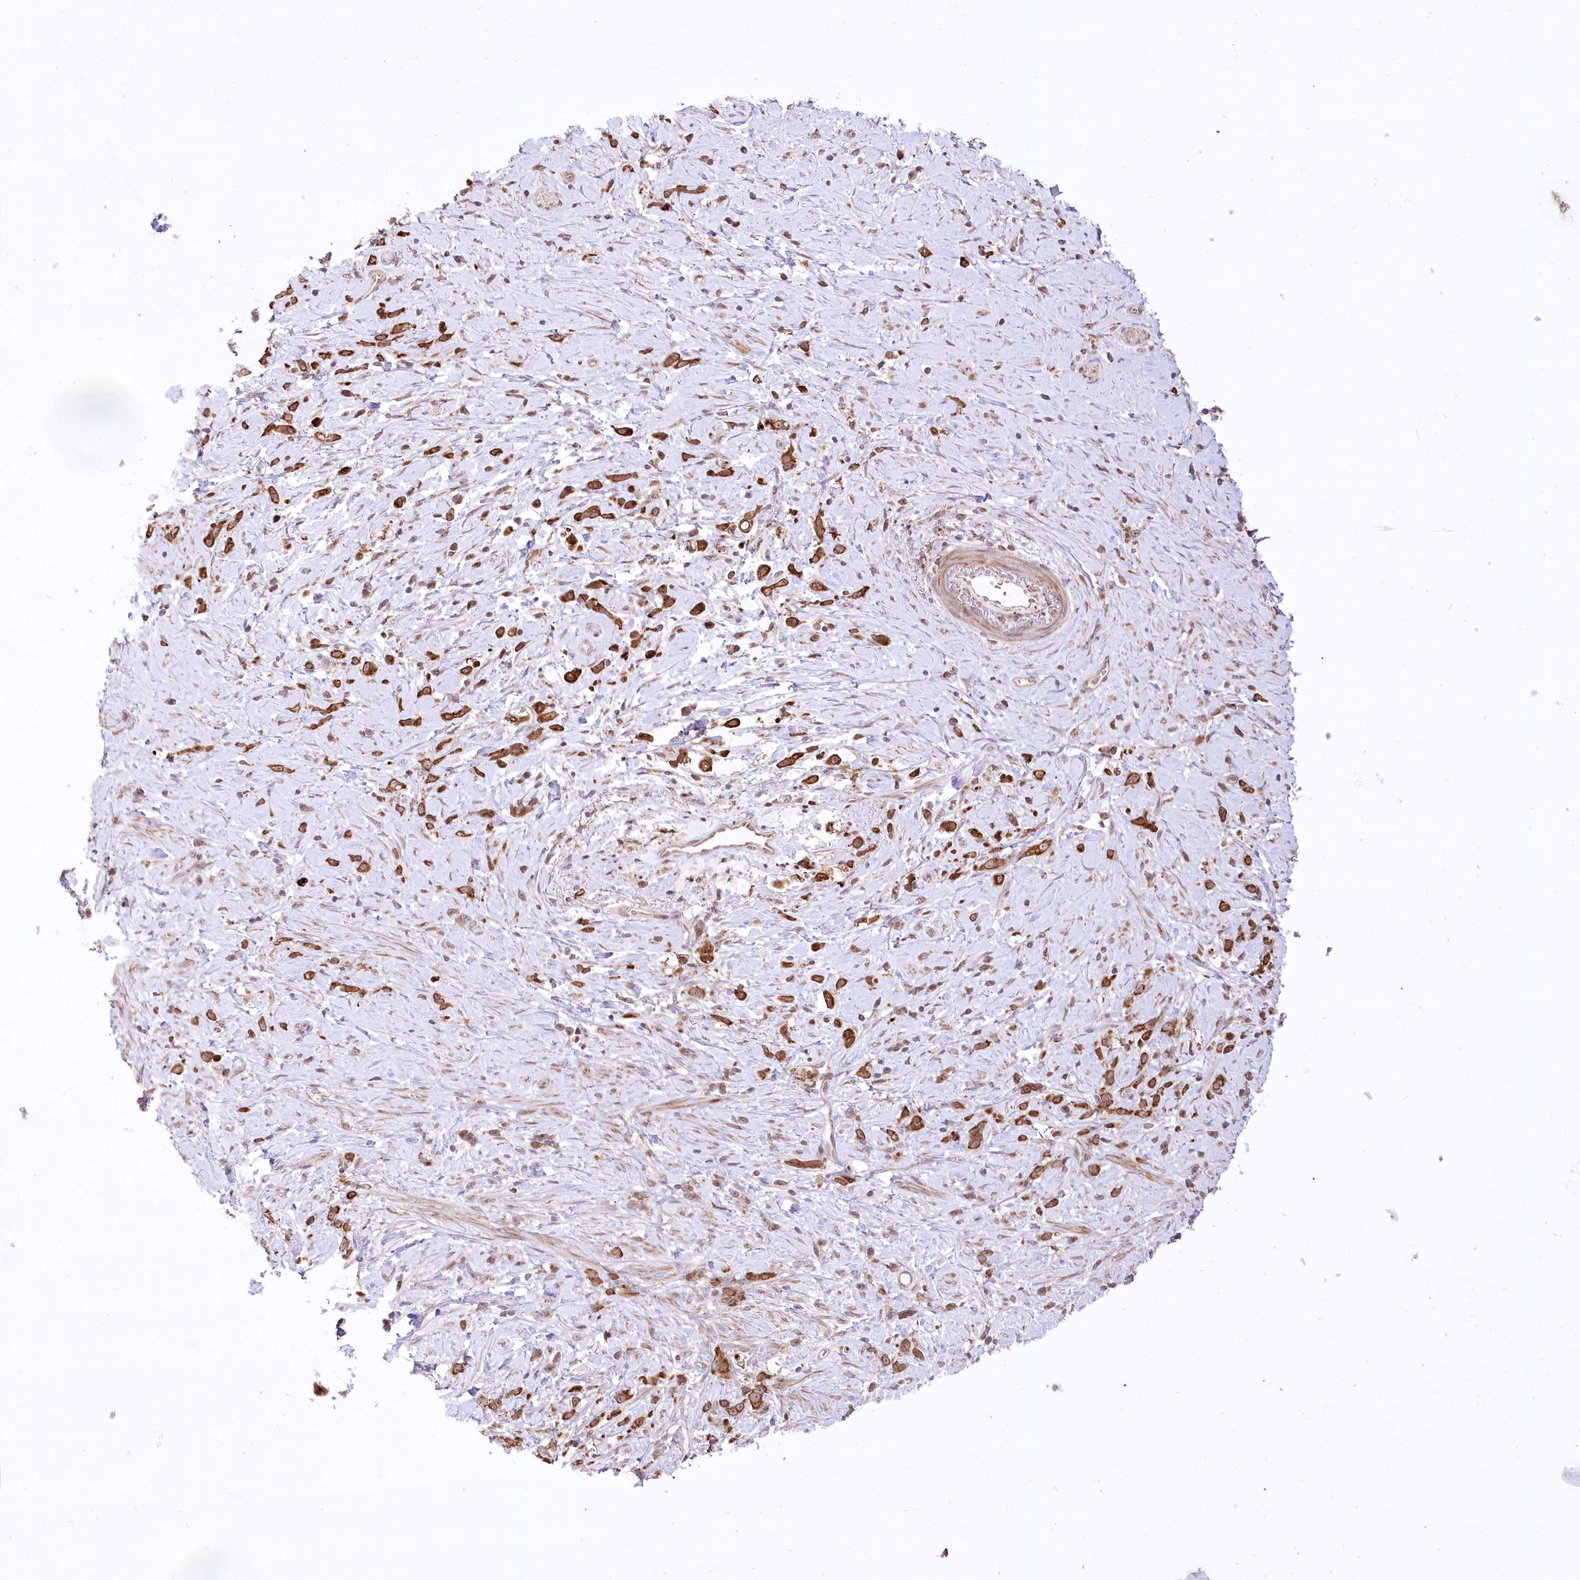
{"staining": {"intensity": "strong", "quantity": ">75%", "location": "cytoplasmic/membranous"}, "tissue": "stomach cancer", "cell_type": "Tumor cells", "image_type": "cancer", "snomed": [{"axis": "morphology", "description": "Adenocarcinoma, NOS"}, {"axis": "topography", "description": "Stomach"}], "caption": "Immunohistochemical staining of stomach cancer (adenocarcinoma) reveals high levels of strong cytoplasmic/membranous expression in about >75% of tumor cells.", "gene": "HELT", "patient": {"sex": "female", "age": 60}}